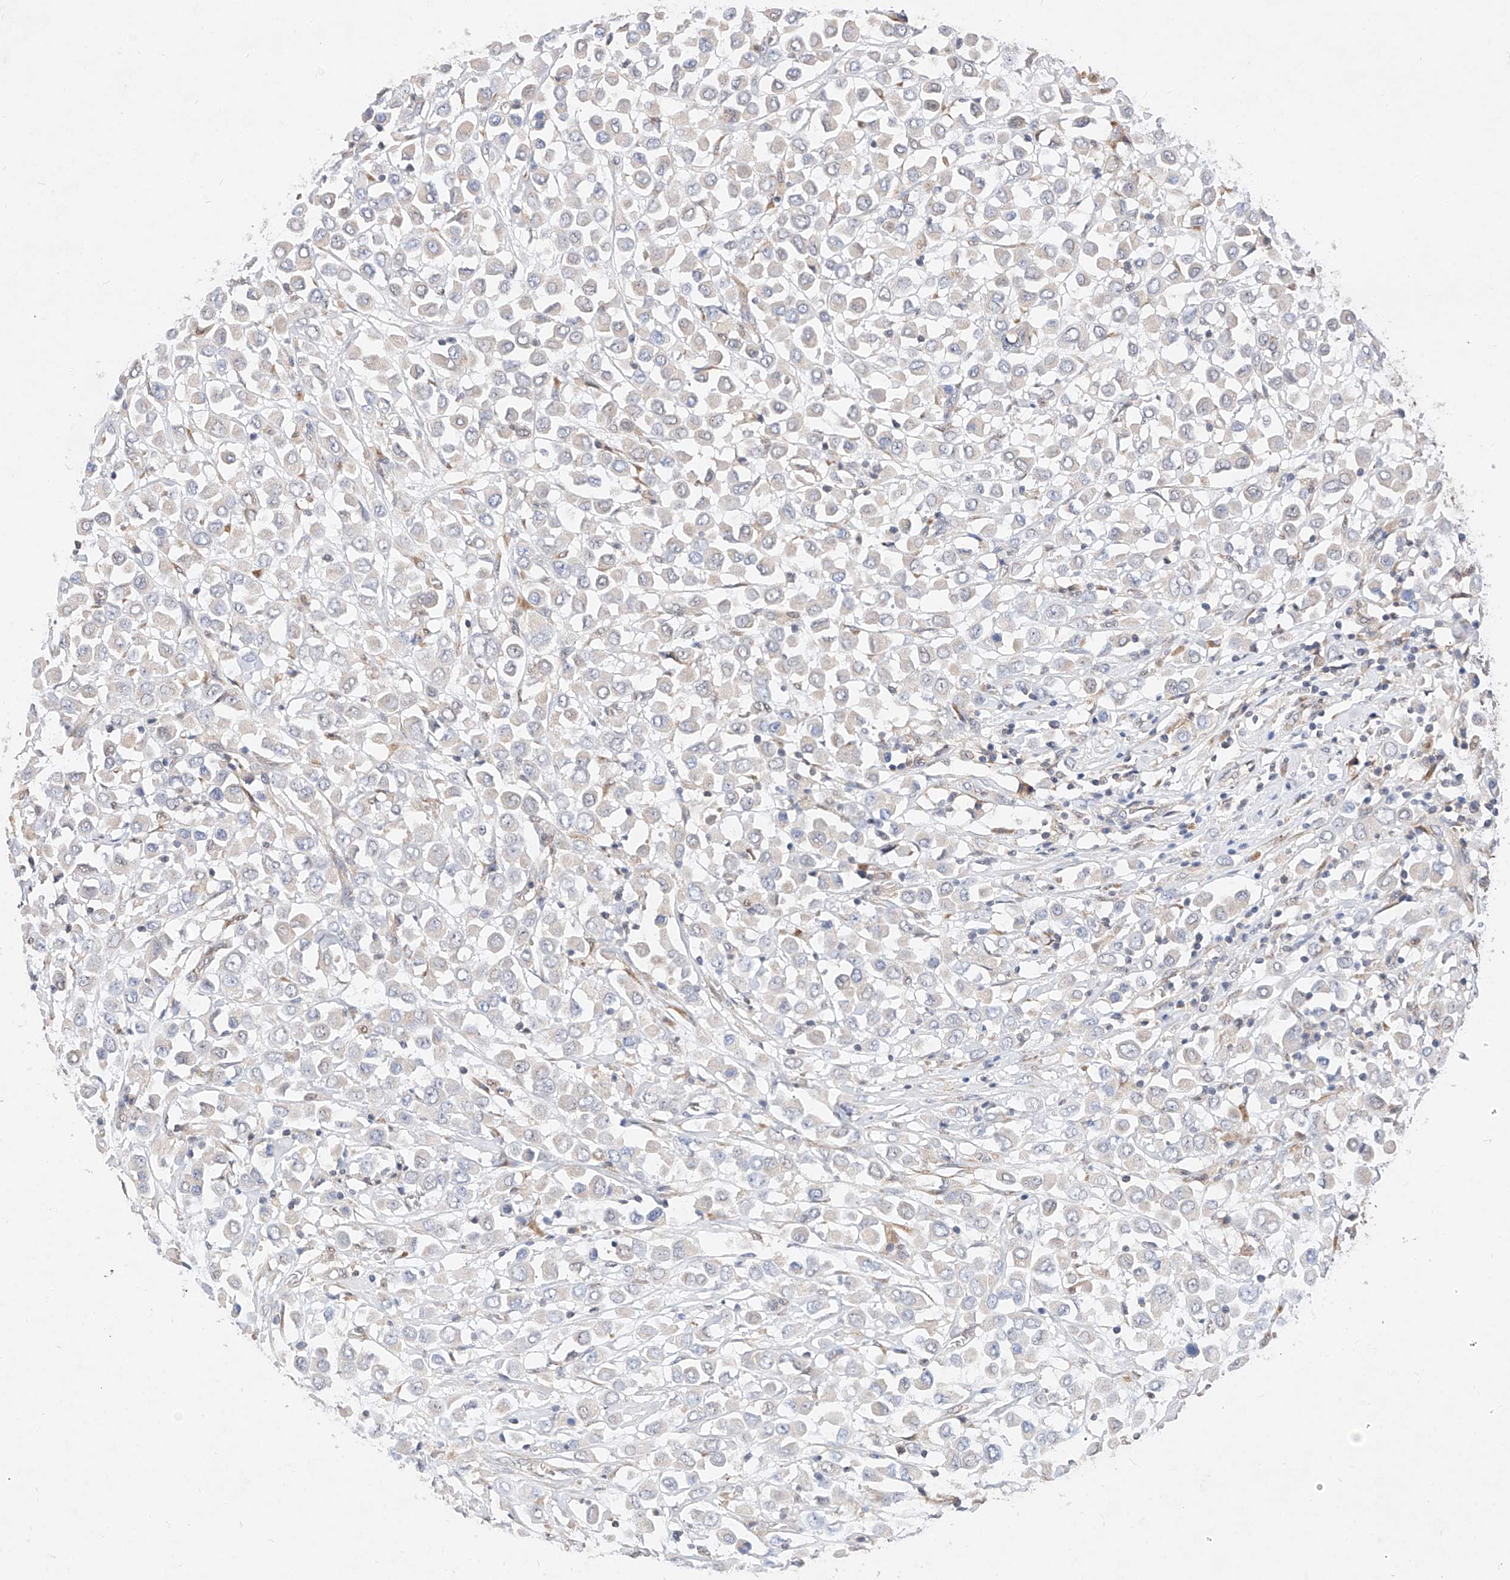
{"staining": {"intensity": "negative", "quantity": "none", "location": "none"}, "tissue": "breast cancer", "cell_type": "Tumor cells", "image_type": "cancer", "snomed": [{"axis": "morphology", "description": "Duct carcinoma"}, {"axis": "topography", "description": "Breast"}], "caption": "A micrograph of intraductal carcinoma (breast) stained for a protein displays no brown staining in tumor cells. (Brightfield microscopy of DAB IHC at high magnification).", "gene": "ZSCAN4", "patient": {"sex": "female", "age": 61}}